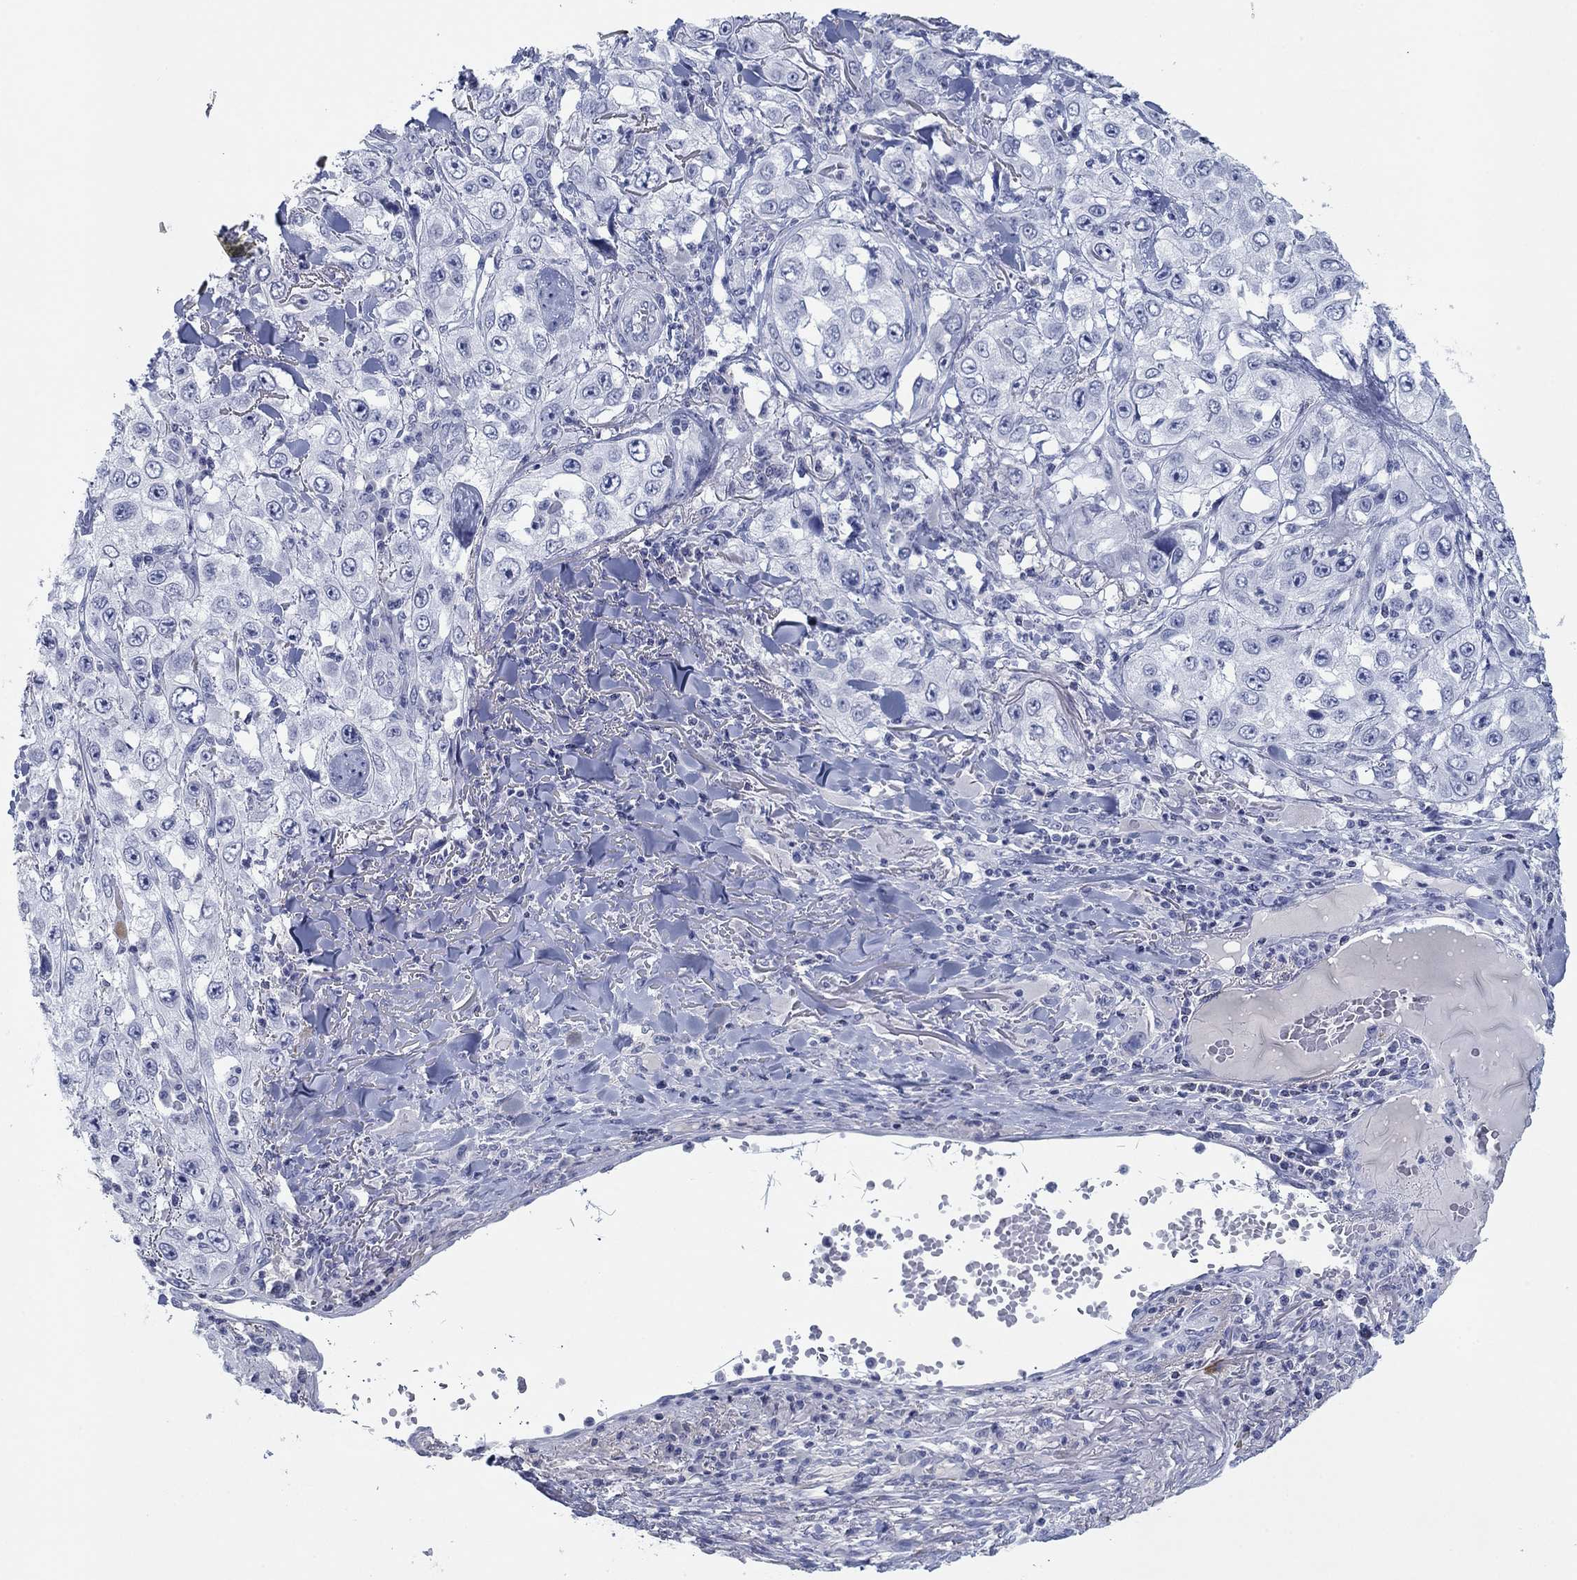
{"staining": {"intensity": "negative", "quantity": "none", "location": "none"}, "tissue": "skin cancer", "cell_type": "Tumor cells", "image_type": "cancer", "snomed": [{"axis": "morphology", "description": "Squamous cell carcinoma, NOS"}, {"axis": "topography", "description": "Skin"}], "caption": "Tumor cells are negative for brown protein staining in skin cancer (squamous cell carcinoma).", "gene": "PDYN", "patient": {"sex": "male", "age": 82}}